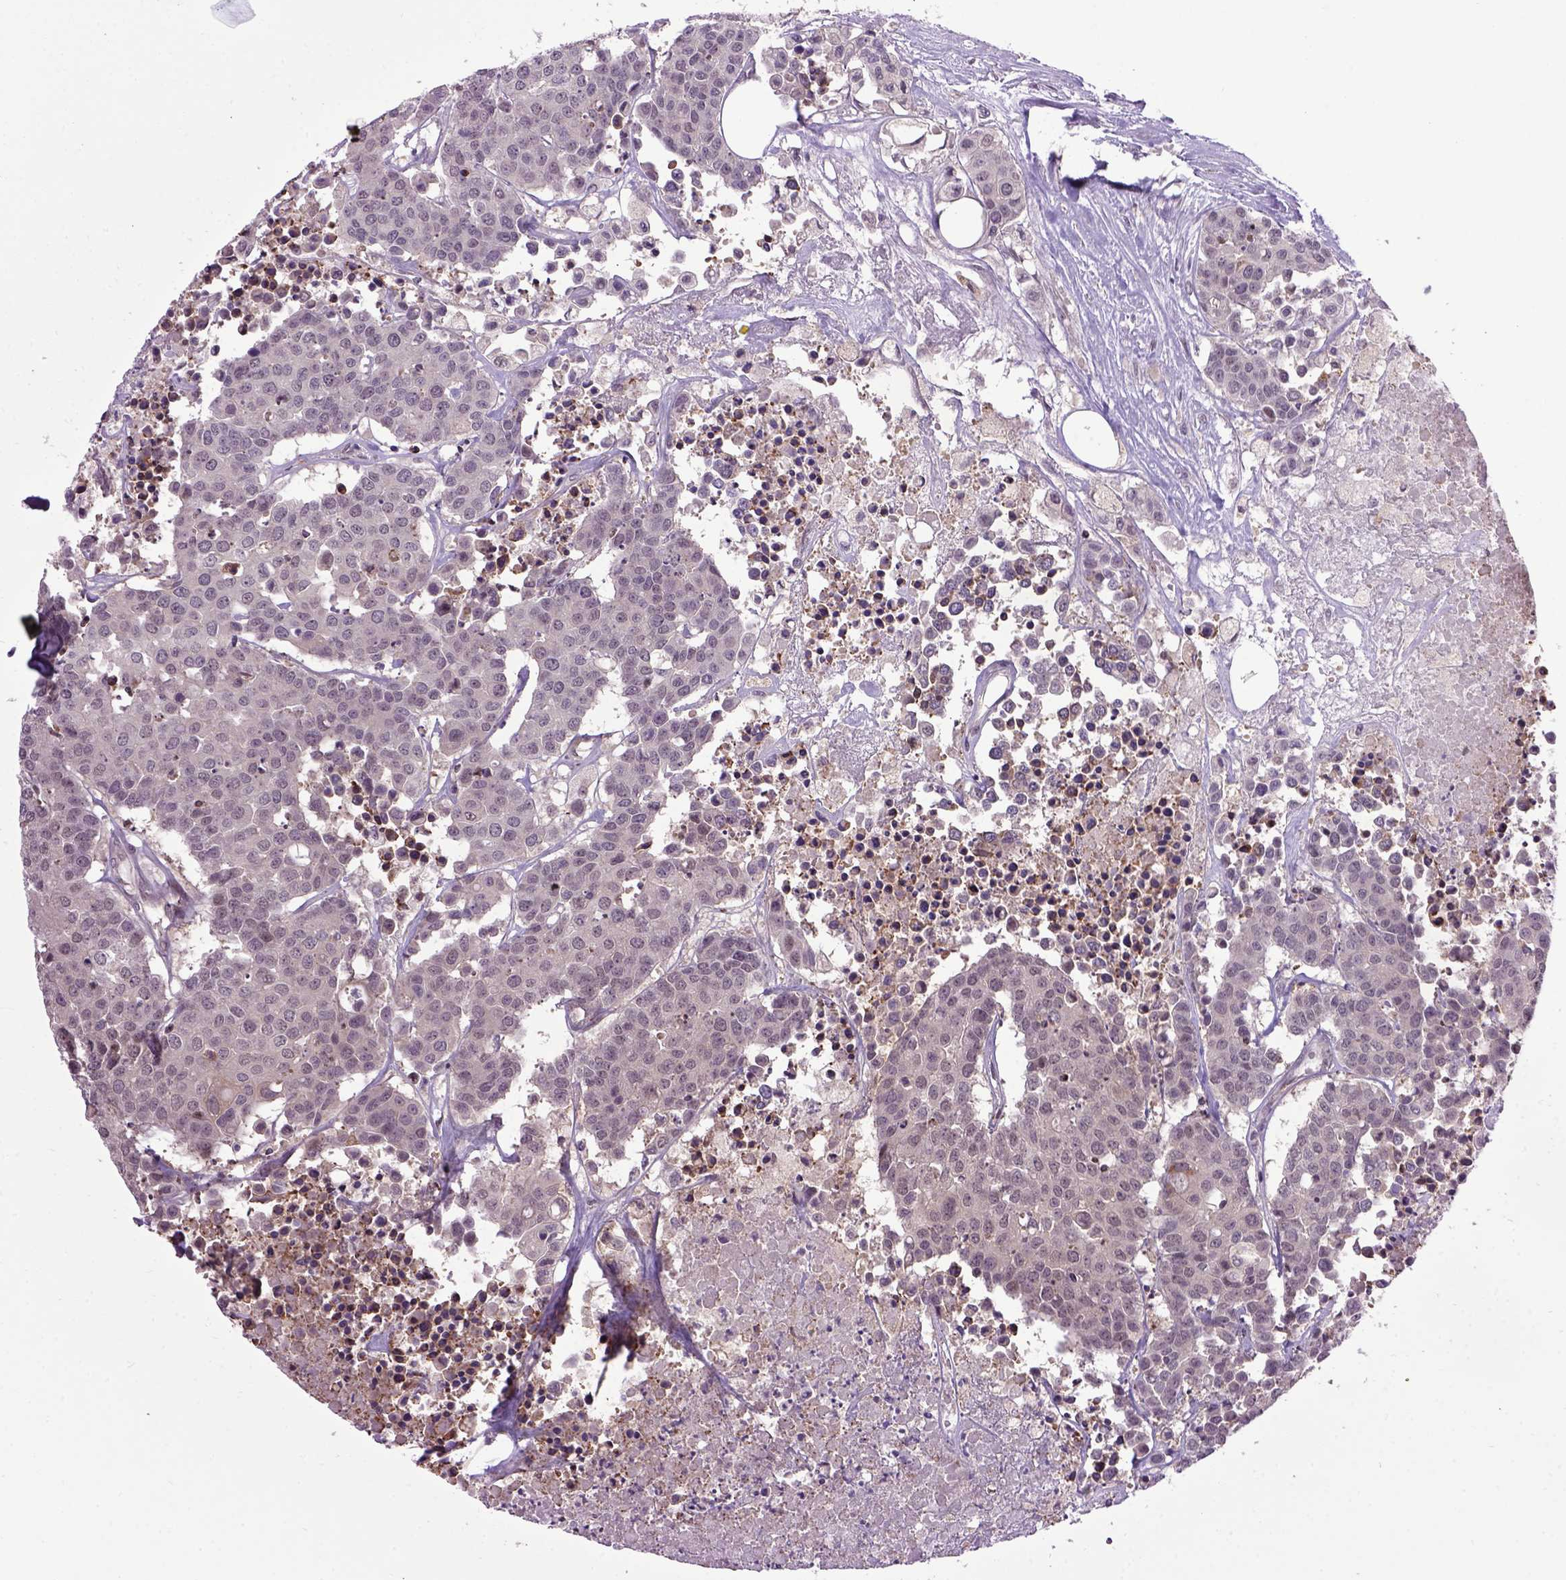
{"staining": {"intensity": "negative", "quantity": "none", "location": "none"}, "tissue": "carcinoid", "cell_type": "Tumor cells", "image_type": "cancer", "snomed": [{"axis": "morphology", "description": "Carcinoid, malignant, NOS"}, {"axis": "topography", "description": "Colon"}], "caption": "This histopathology image is of carcinoid stained with immunohistochemistry to label a protein in brown with the nuclei are counter-stained blue. There is no staining in tumor cells.", "gene": "RAB43", "patient": {"sex": "male", "age": 81}}